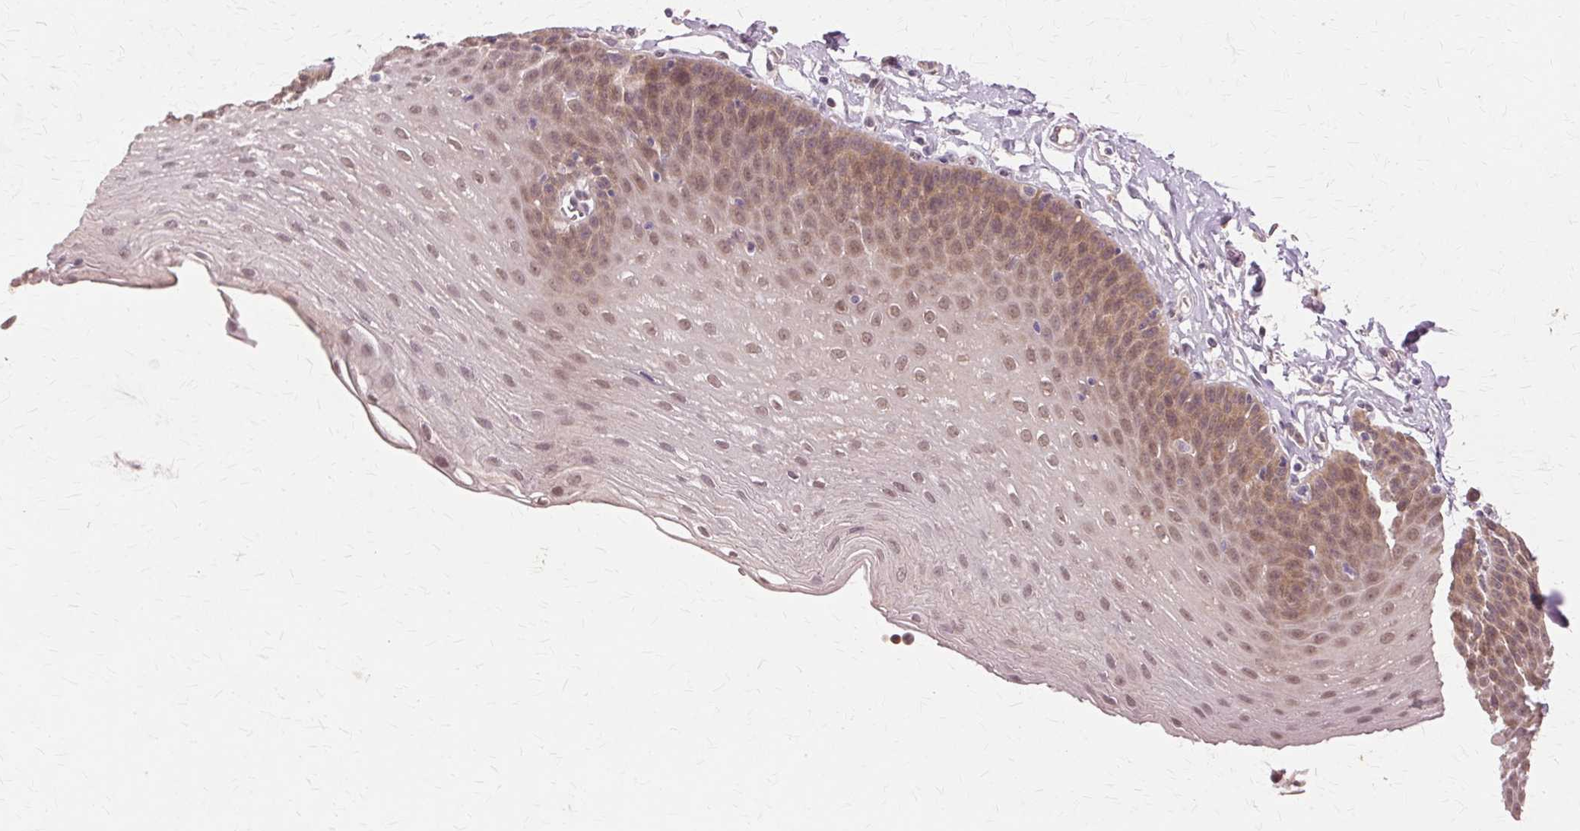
{"staining": {"intensity": "moderate", "quantity": ">75%", "location": "nuclear"}, "tissue": "esophagus", "cell_type": "Squamous epithelial cells", "image_type": "normal", "snomed": [{"axis": "morphology", "description": "Normal tissue, NOS"}, {"axis": "topography", "description": "Esophagus"}], "caption": "IHC (DAB) staining of unremarkable human esophagus shows moderate nuclear protein staining in about >75% of squamous epithelial cells. (DAB (3,3'-diaminobenzidine) = brown stain, brightfield microscopy at high magnification).", "gene": "PRMT5", "patient": {"sex": "female", "age": 81}}